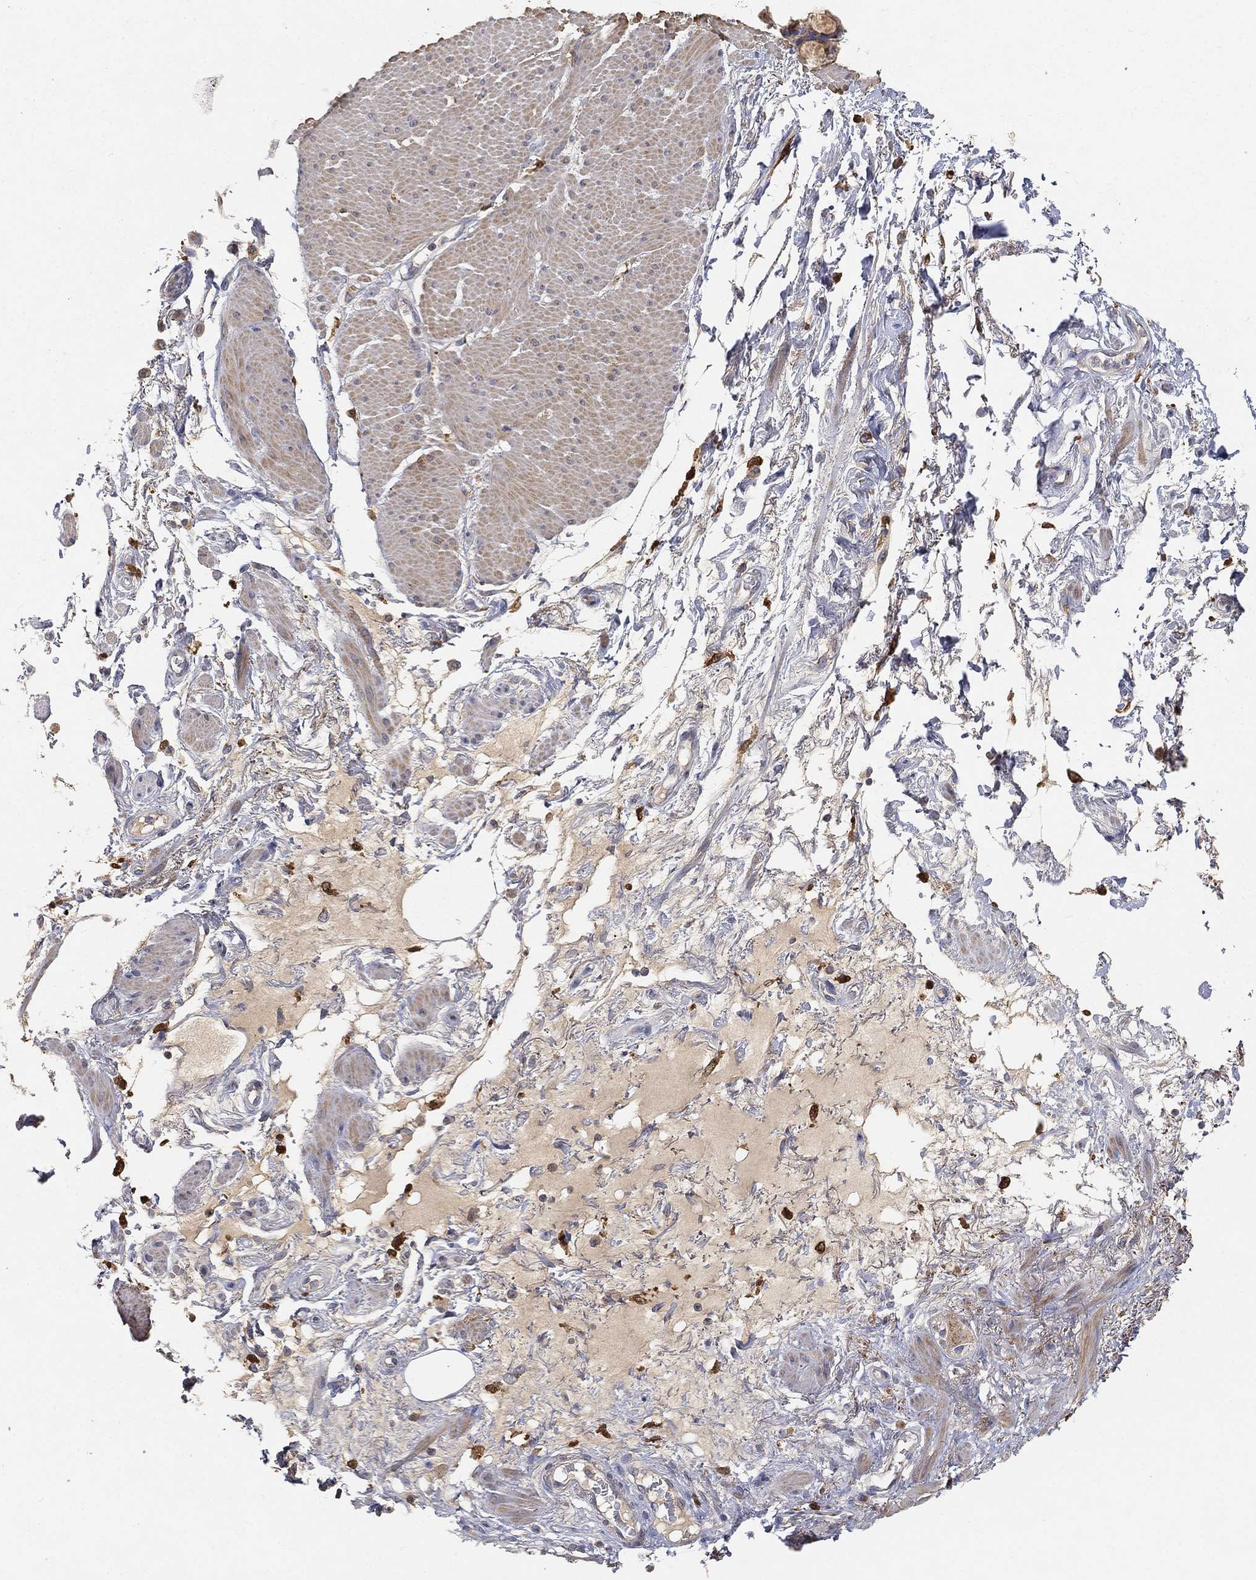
{"staining": {"intensity": "moderate", "quantity": "<25%", "location": "cytoplasmic/membranous"}, "tissue": "smooth muscle", "cell_type": "Smooth muscle cells", "image_type": "normal", "snomed": [{"axis": "morphology", "description": "Normal tissue, NOS"}, {"axis": "topography", "description": "Smooth muscle"}, {"axis": "topography", "description": "Anal"}], "caption": "A high-resolution histopathology image shows immunohistochemistry (IHC) staining of unremarkable smooth muscle, which reveals moderate cytoplasmic/membranous staining in about <25% of smooth muscle cells. Immunohistochemistry stains the protein in brown and the nuclei are stained blue.", "gene": "CTSL", "patient": {"sex": "male", "age": 83}}